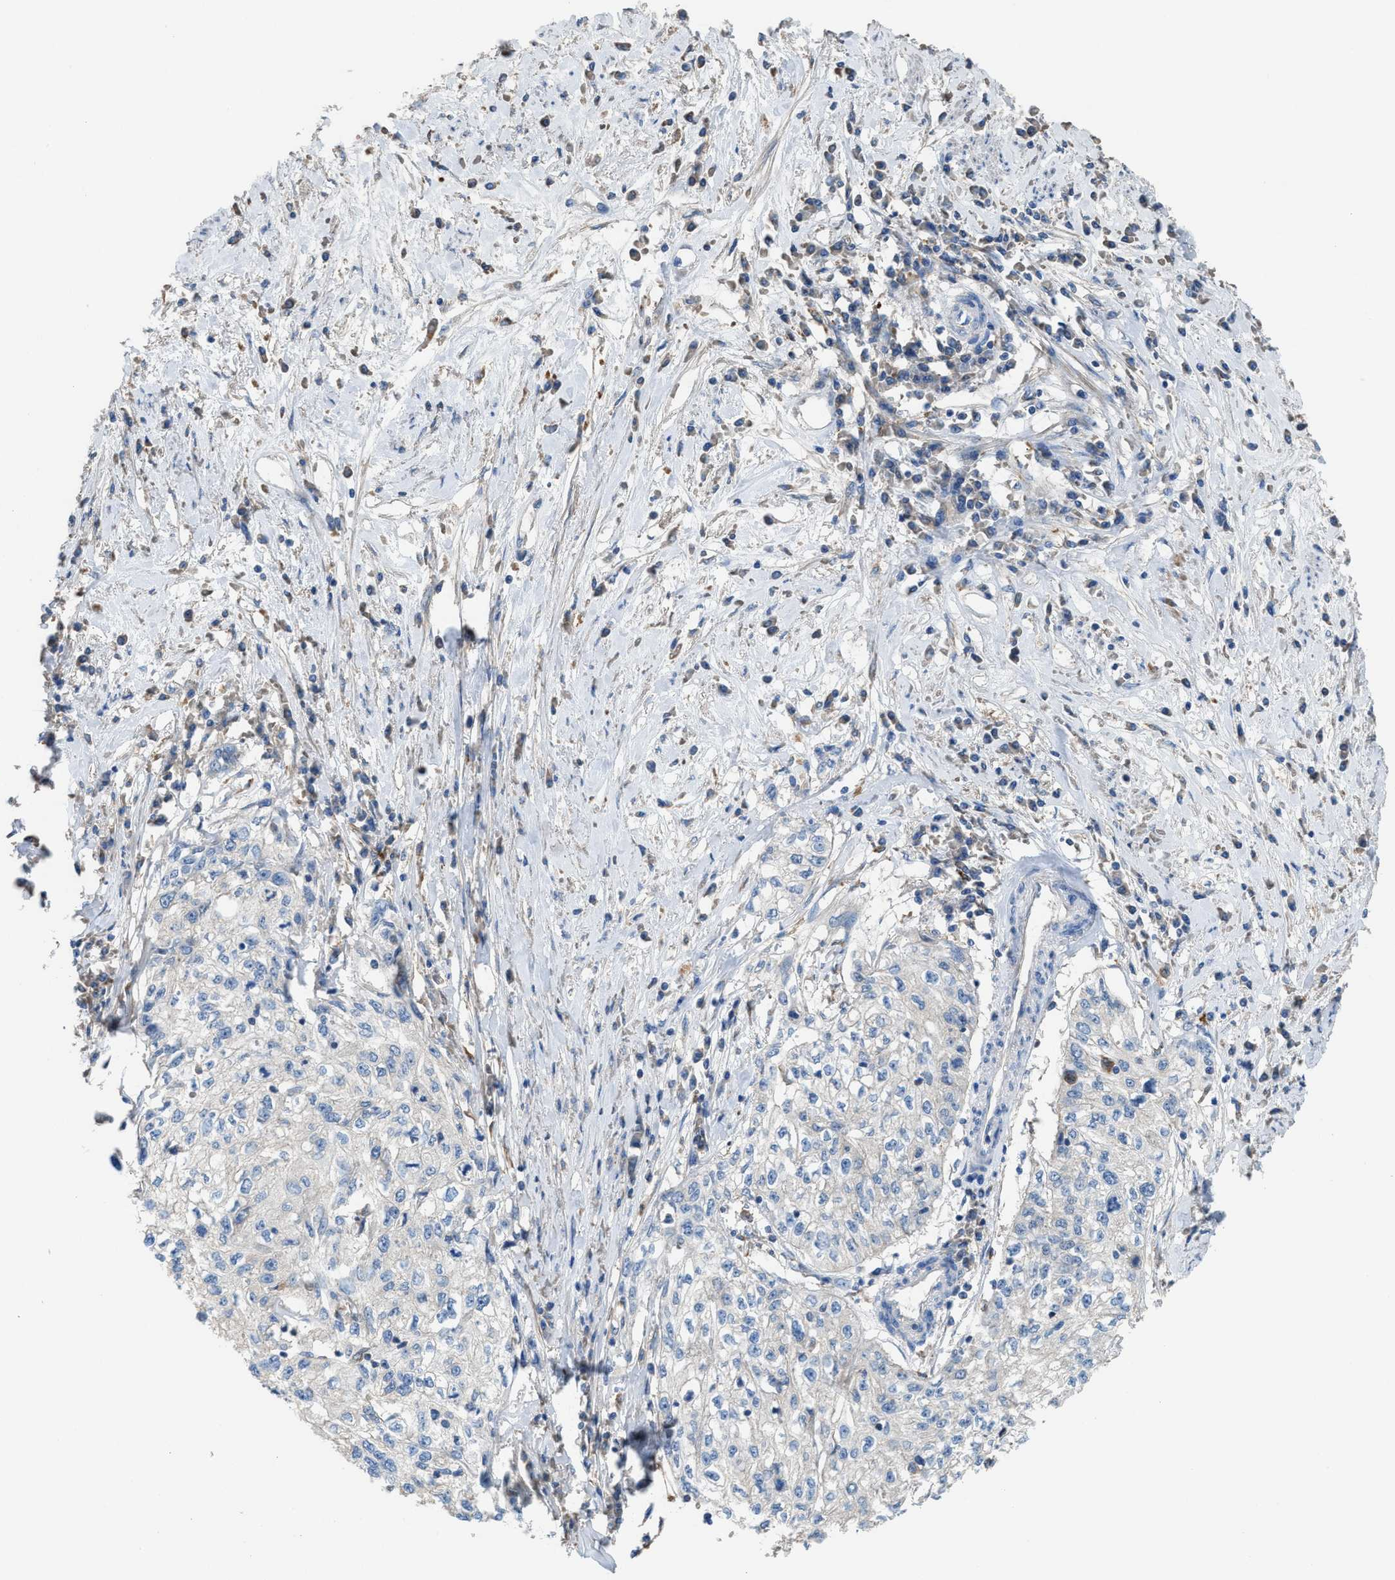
{"staining": {"intensity": "negative", "quantity": "none", "location": "none"}, "tissue": "cervical cancer", "cell_type": "Tumor cells", "image_type": "cancer", "snomed": [{"axis": "morphology", "description": "Squamous cell carcinoma, NOS"}, {"axis": "topography", "description": "Cervix"}], "caption": "There is no significant staining in tumor cells of cervical cancer (squamous cell carcinoma).", "gene": "AOAH", "patient": {"sex": "female", "age": 57}}